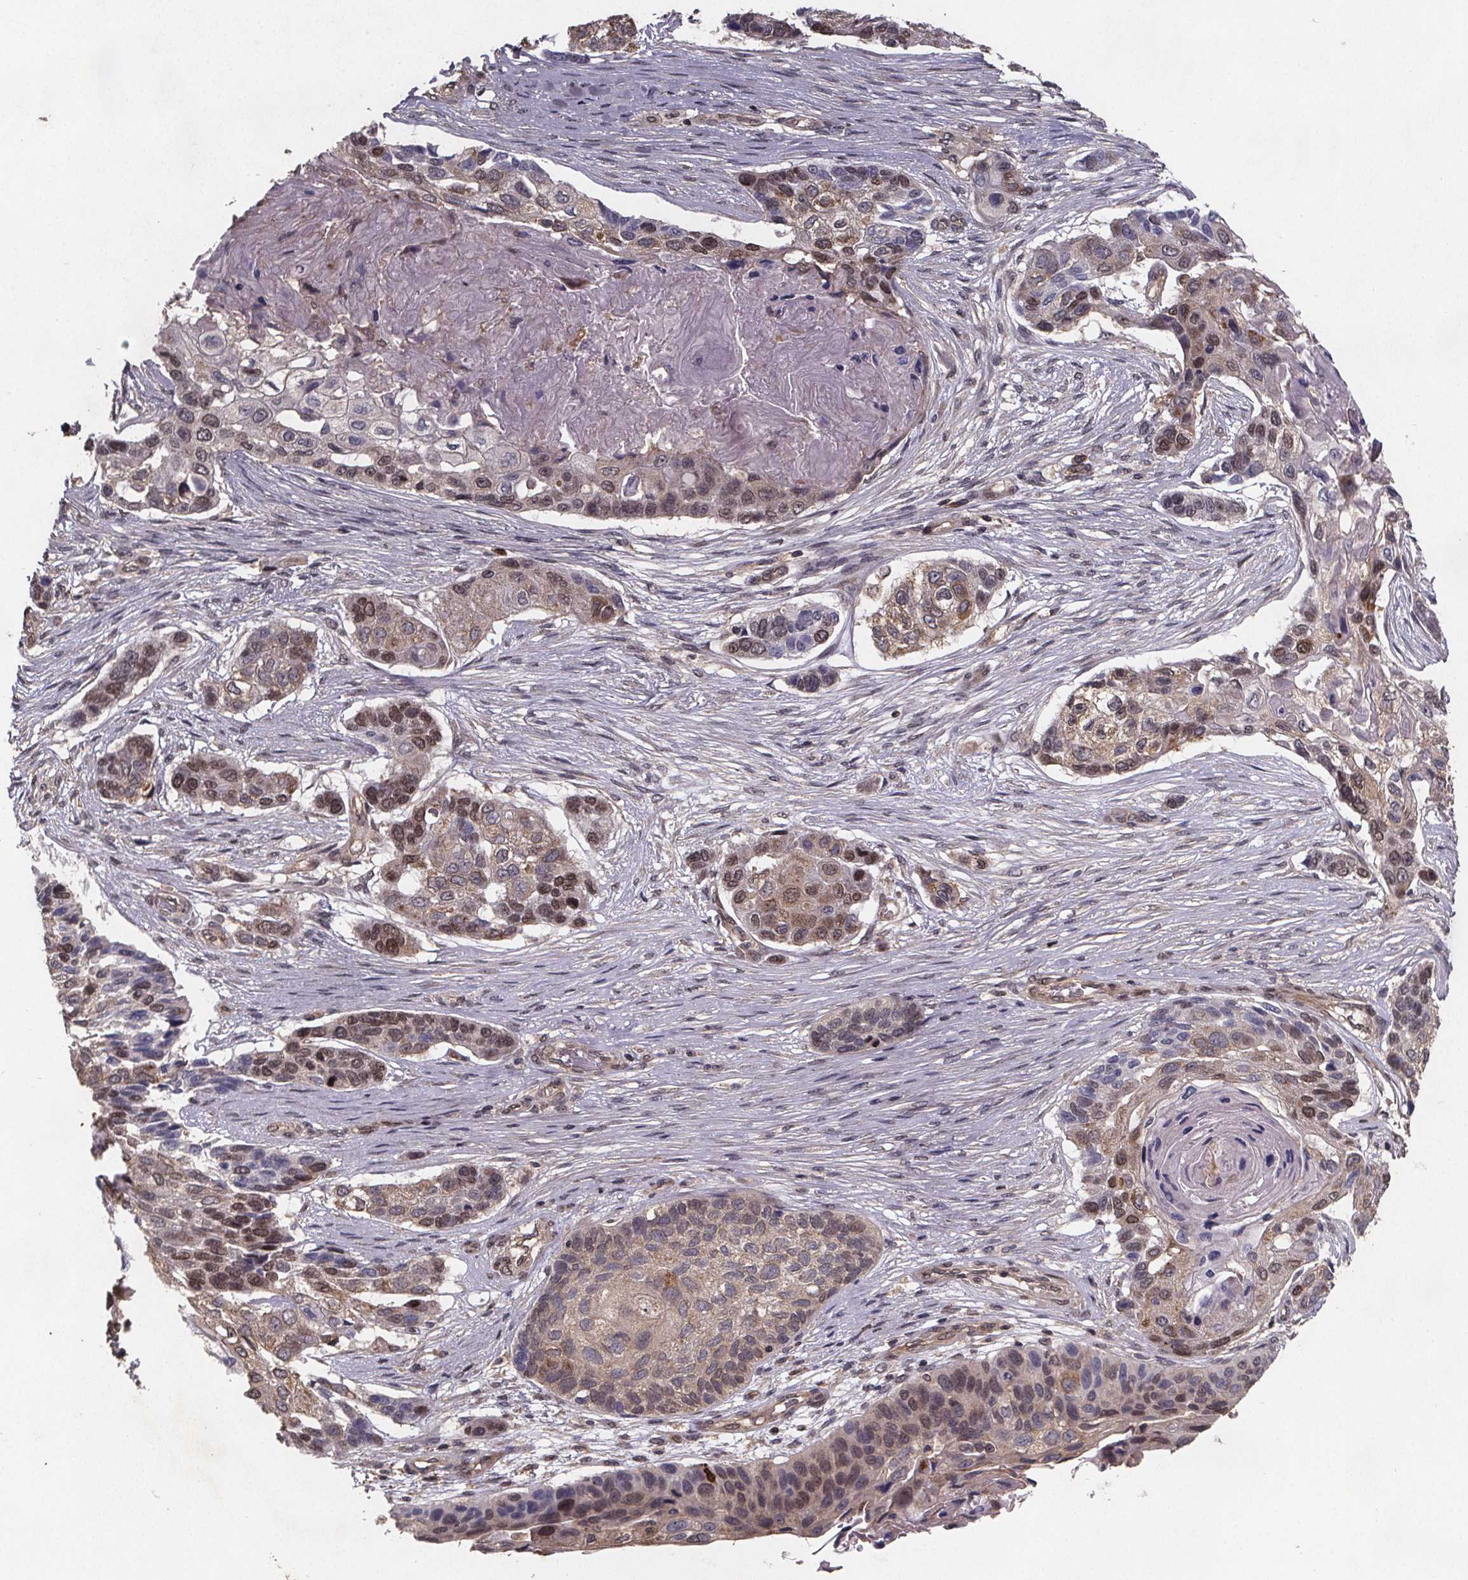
{"staining": {"intensity": "moderate", "quantity": "<25%", "location": "nuclear"}, "tissue": "lung cancer", "cell_type": "Tumor cells", "image_type": "cancer", "snomed": [{"axis": "morphology", "description": "Squamous cell carcinoma, NOS"}, {"axis": "topography", "description": "Lung"}], "caption": "The histopathology image shows a brown stain indicating the presence of a protein in the nuclear of tumor cells in squamous cell carcinoma (lung). The staining was performed using DAB (3,3'-diaminobenzidine) to visualize the protein expression in brown, while the nuclei were stained in blue with hematoxylin (Magnification: 20x).", "gene": "PIERCE2", "patient": {"sex": "male", "age": 69}}